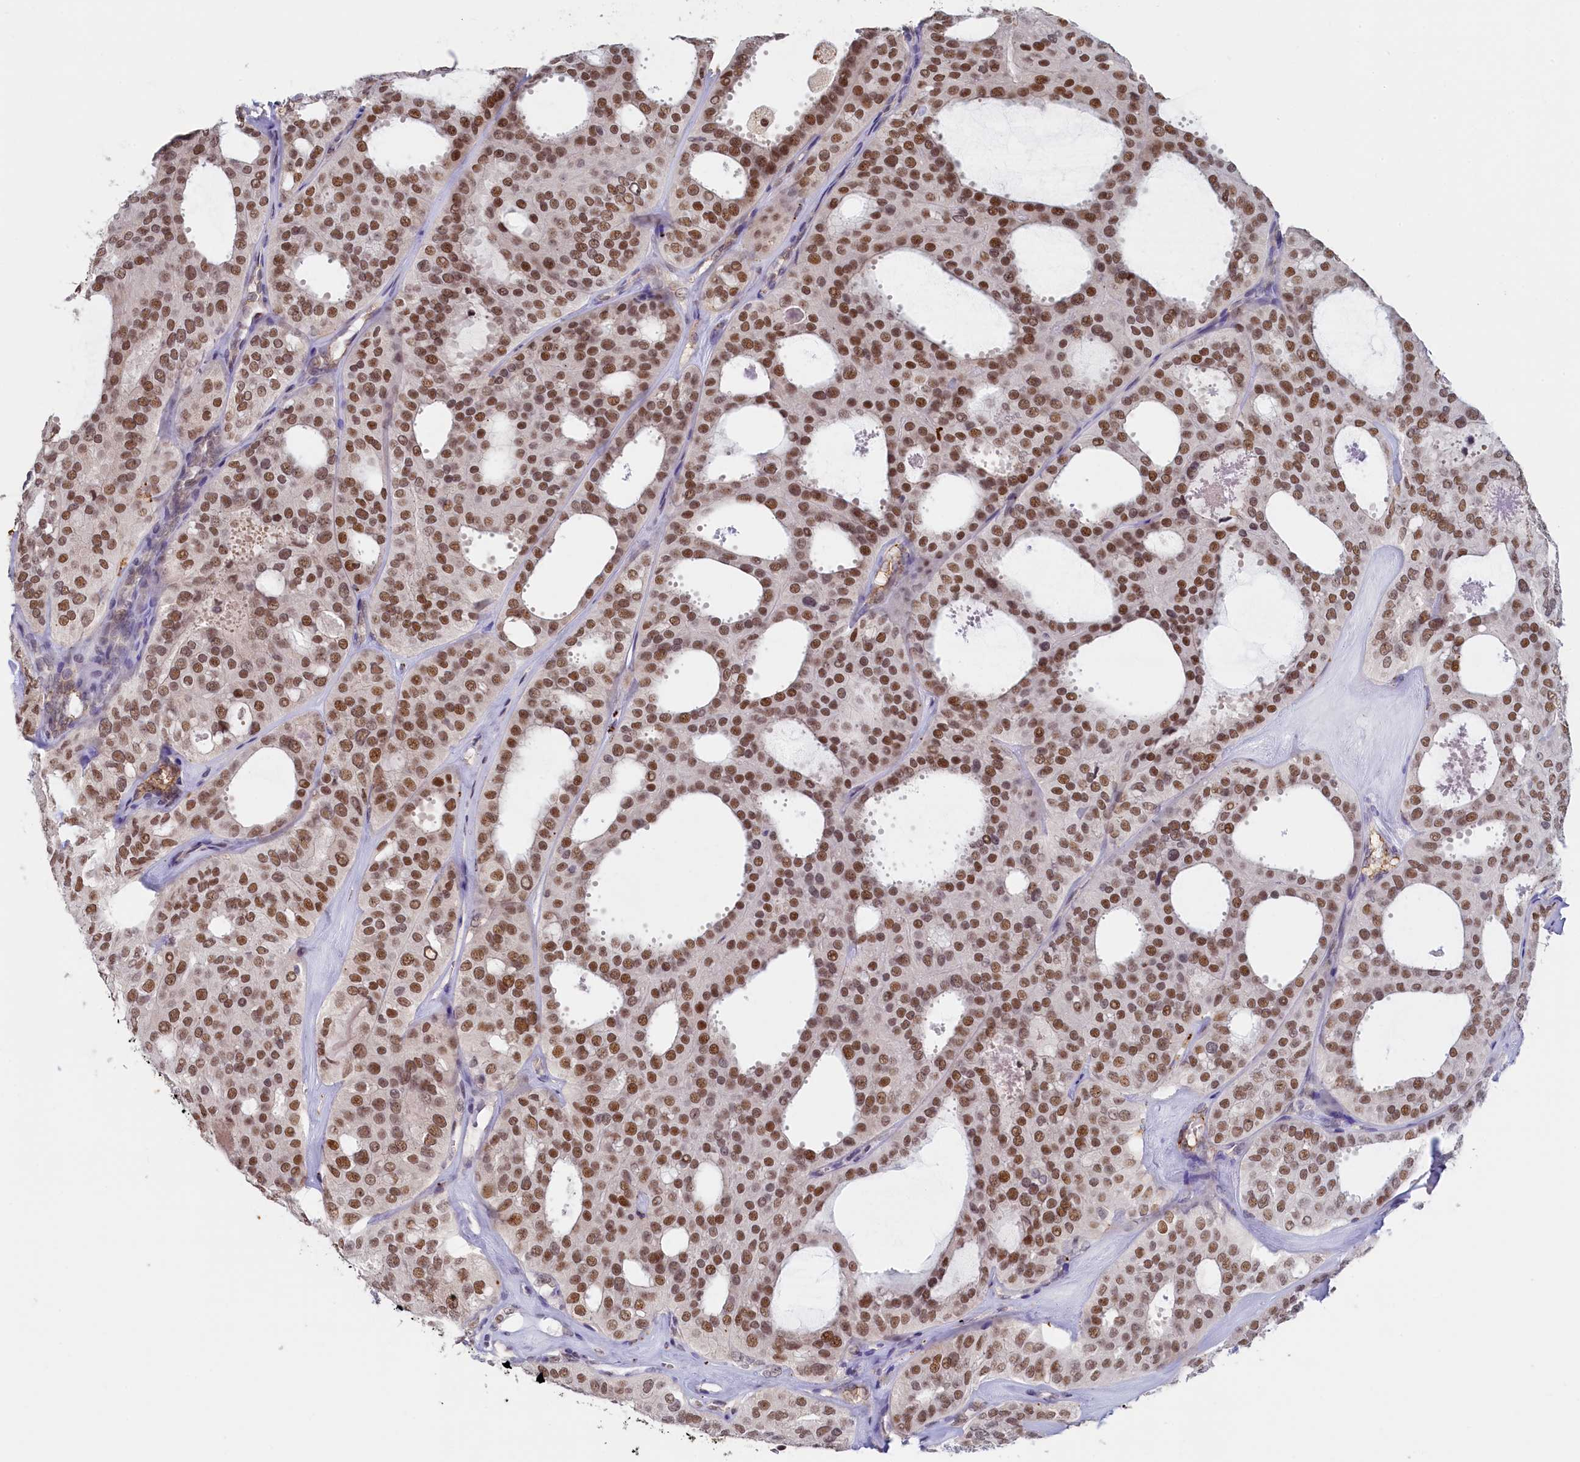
{"staining": {"intensity": "moderate", "quantity": ">75%", "location": "nuclear"}, "tissue": "thyroid cancer", "cell_type": "Tumor cells", "image_type": "cancer", "snomed": [{"axis": "morphology", "description": "Follicular adenoma carcinoma, NOS"}, {"axis": "topography", "description": "Thyroid gland"}], "caption": "Immunohistochemistry image of neoplastic tissue: human thyroid cancer (follicular adenoma carcinoma) stained using immunohistochemistry (IHC) demonstrates medium levels of moderate protein expression localized specifically in the nuclear of tumor cells, appearing as a nuclear brown color.", "gene": "INTS14", "patient": {"sex": "male", "age": 75}}